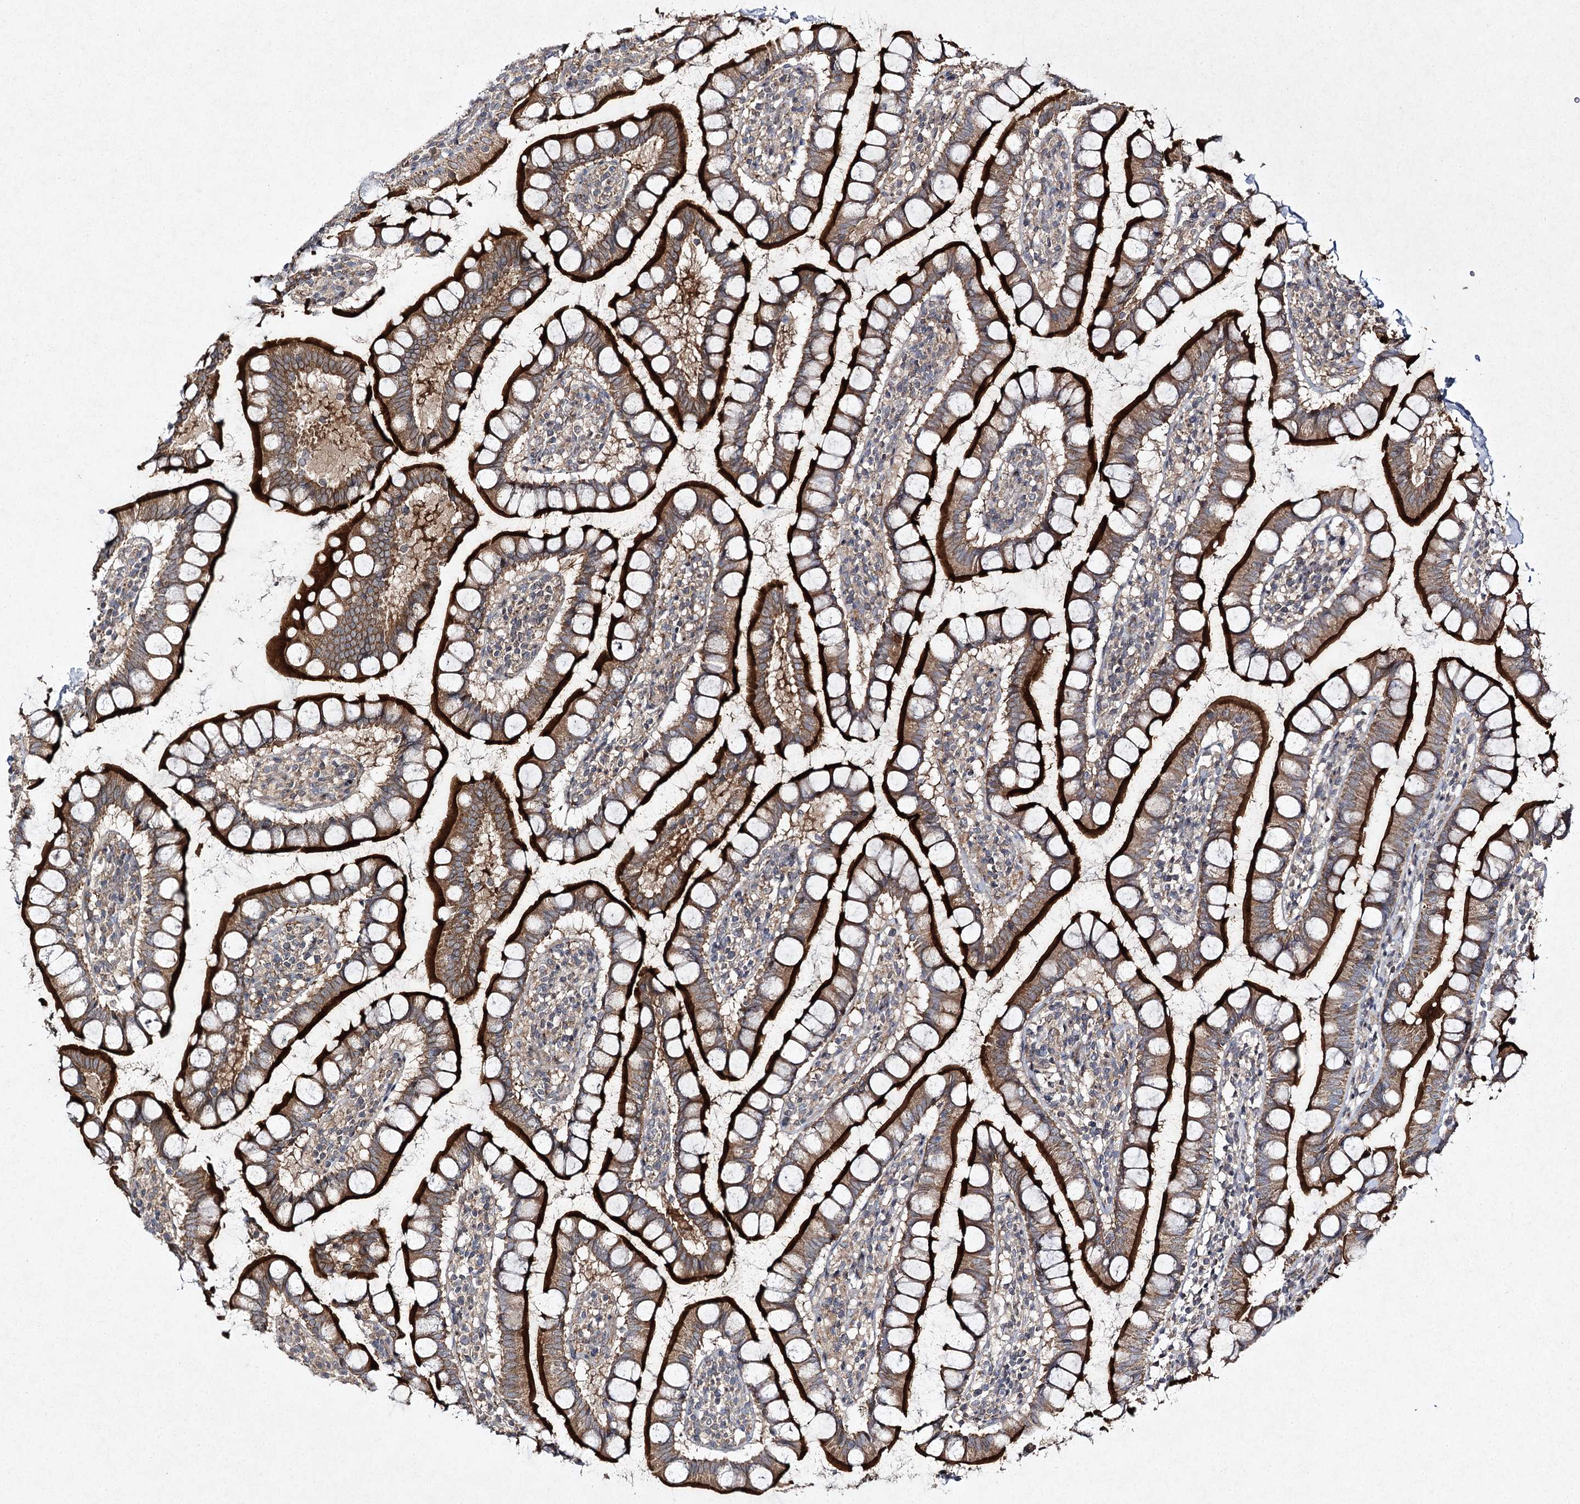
{"staining": {"intensity": "strong", "quantity": ">75%", "location": "cytoplasmic/membranous"}, "tissue": "small intestine", "cell_type": "Glandular cells", "image_type": "normal", "snomed": [{"axis": "morphology", "description": "Normal tissue, NOS"}, {"axis": "topography", "description": "Small intestine"}], "caption": "Immunohistochemical staining of unremarkable small intestine demonstrates strong cytoplasmic/membranous protein staining in about >75% of glandular cells.", "gene": "FANCL", "patient": {"sex": "female", "age": 84}}